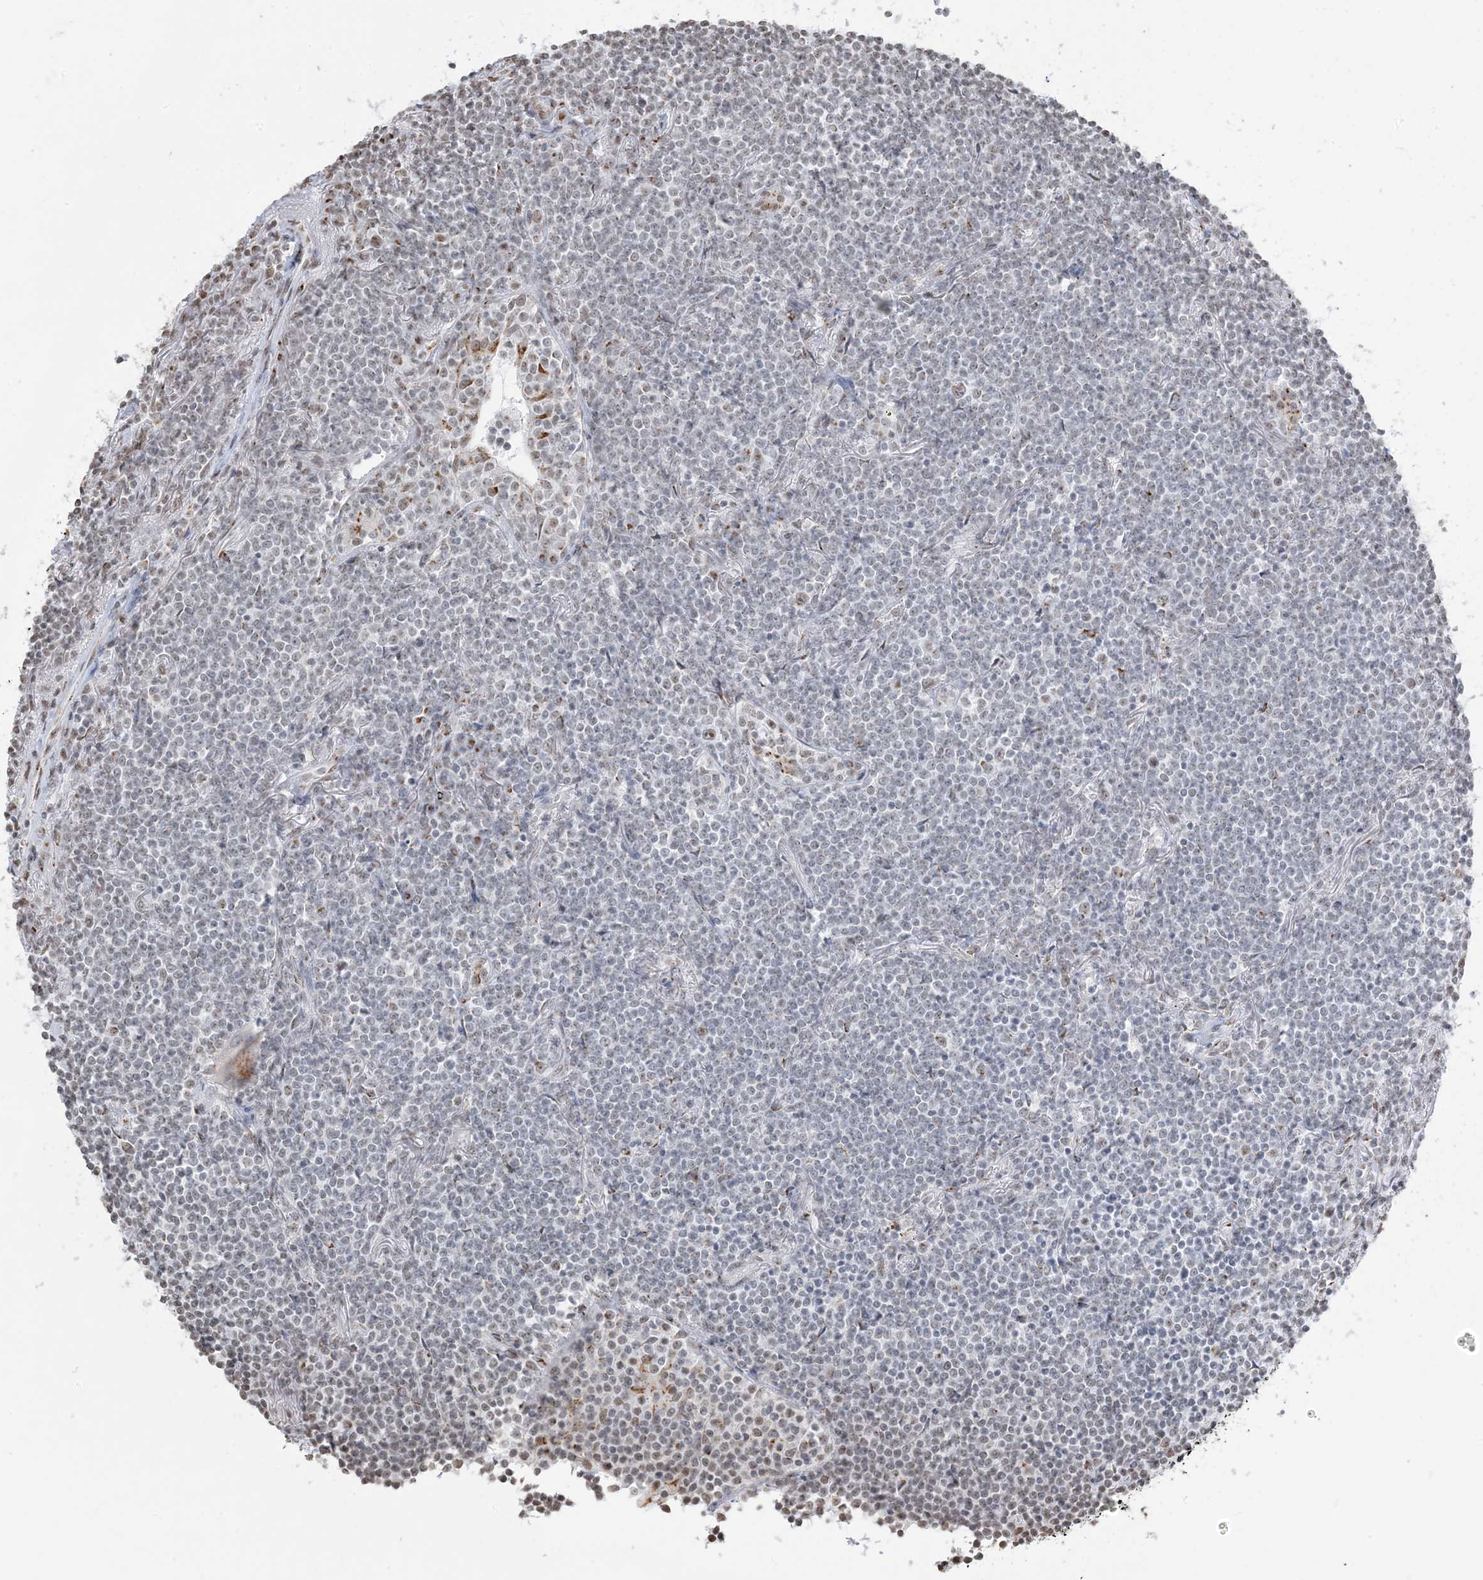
{"staining": {"intensity": "negative", "quantity": "none", "location": "none"}, "tissue": "lymphoma", "cell_type": "Tumor cells", "image_type": "cancer", "snomed": [{"axis": "morphology", "description": "Malignant lymphoma, non-Hodgkin's type, Low grade"}, {"axis": "topography", "description": "Lung"}], "caption": "DAB (3,3'-diaminobenzidine) immunohistochemical staining of lymphoma displays no significant positivity in tumor cells.", "gene": "GPR107", "patient": {"sex": "female", "age": 71}}